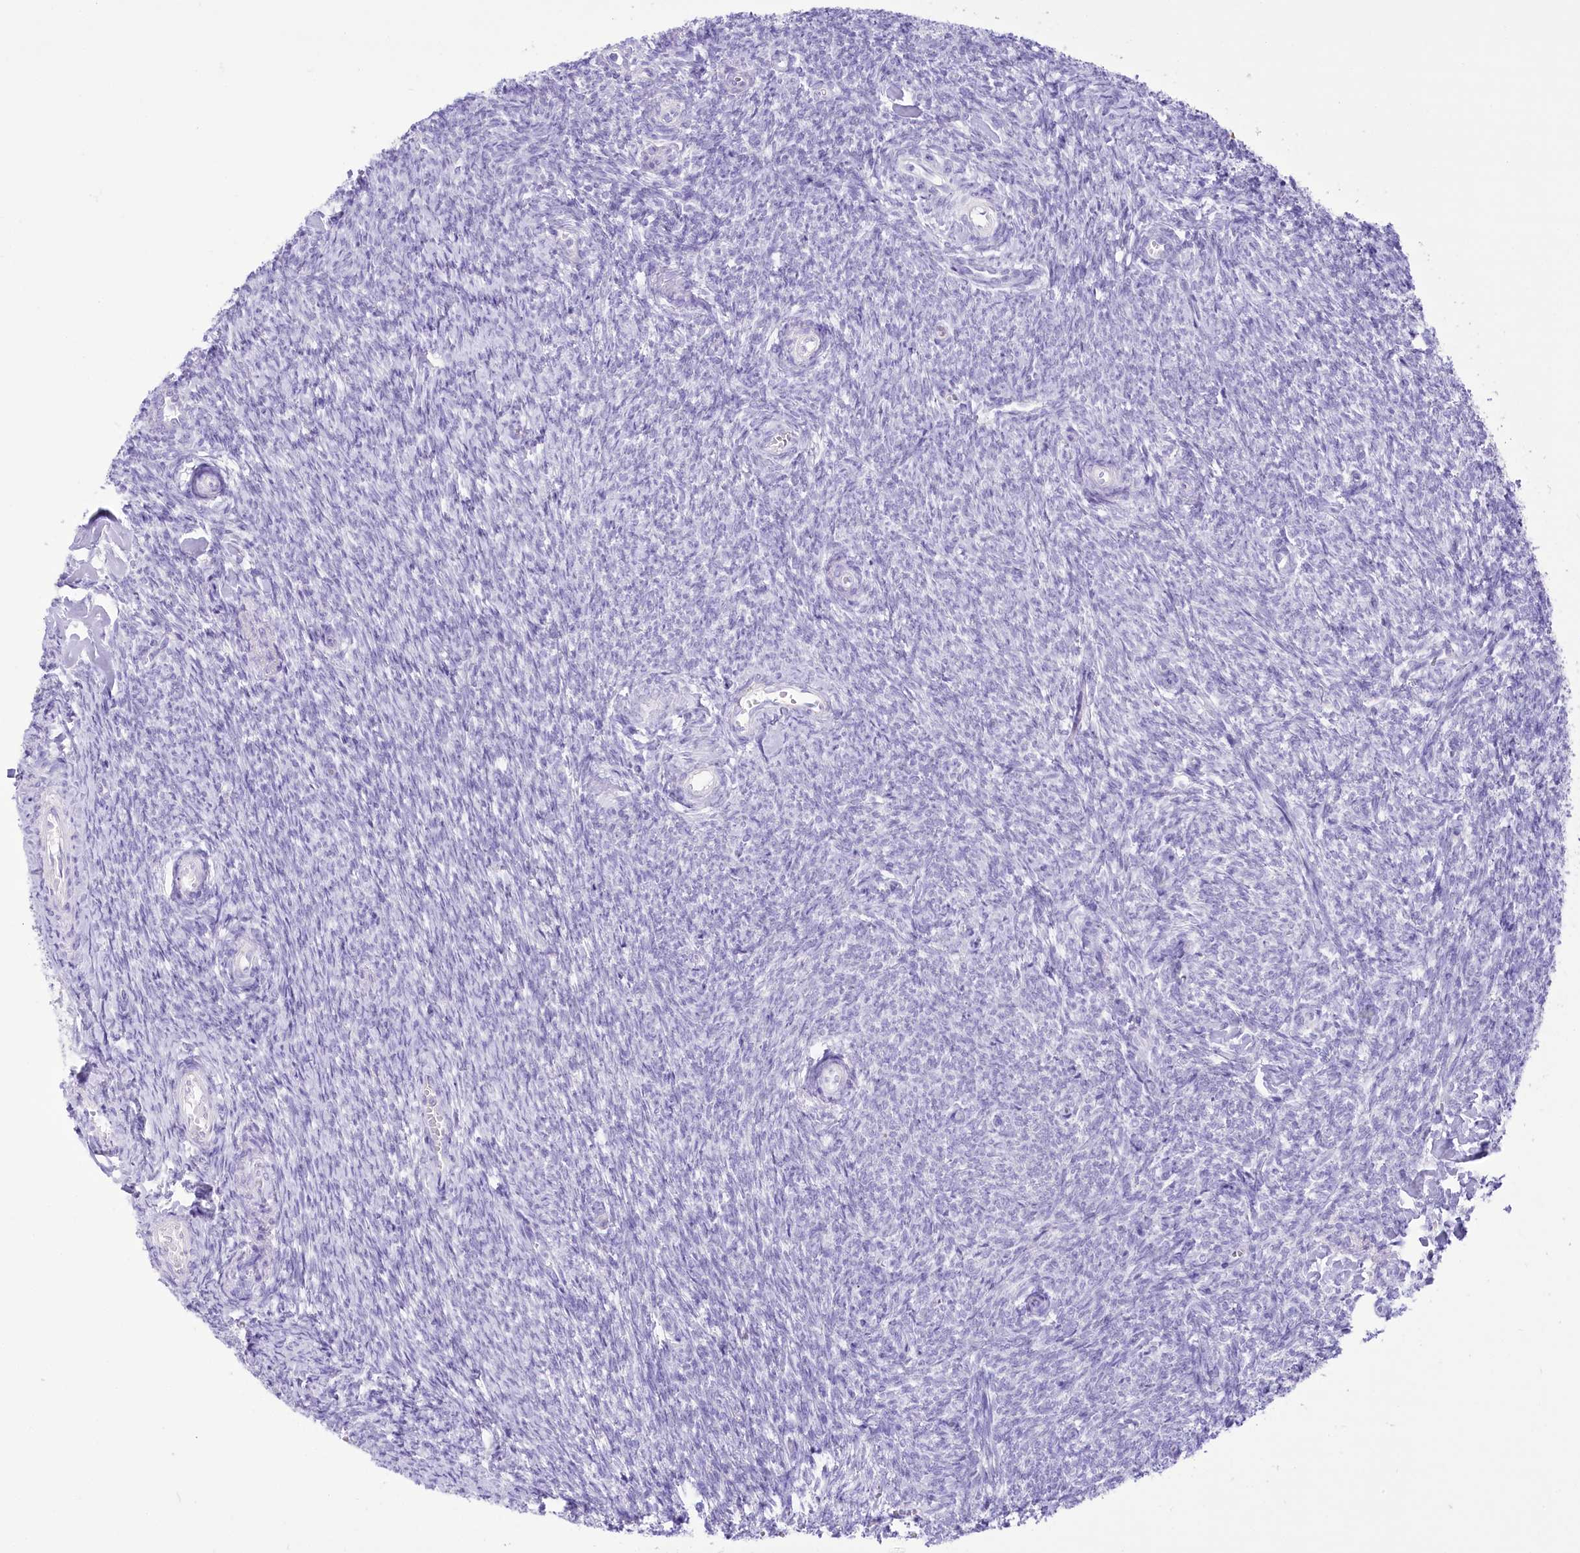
{"staining": {"intensity": "negative", "quantity": "none", "location": "none"}, "tissue": "ovary", "cell_type": "Ovarian stroma cells", "image_type": "normal", "snomed": [{"axis": "morphology", "description": "Normal tissue, NOS"}, {"axis": "topography", "description": "Ovary"}], "caption": "Immunohistochemical staining of normal human ovary exhibits no significant staining in ovarian stroma cells. (DAB IHC, high magnification).", "gene": "PBLD", "patient": {"sex": "female", "age": 44}}